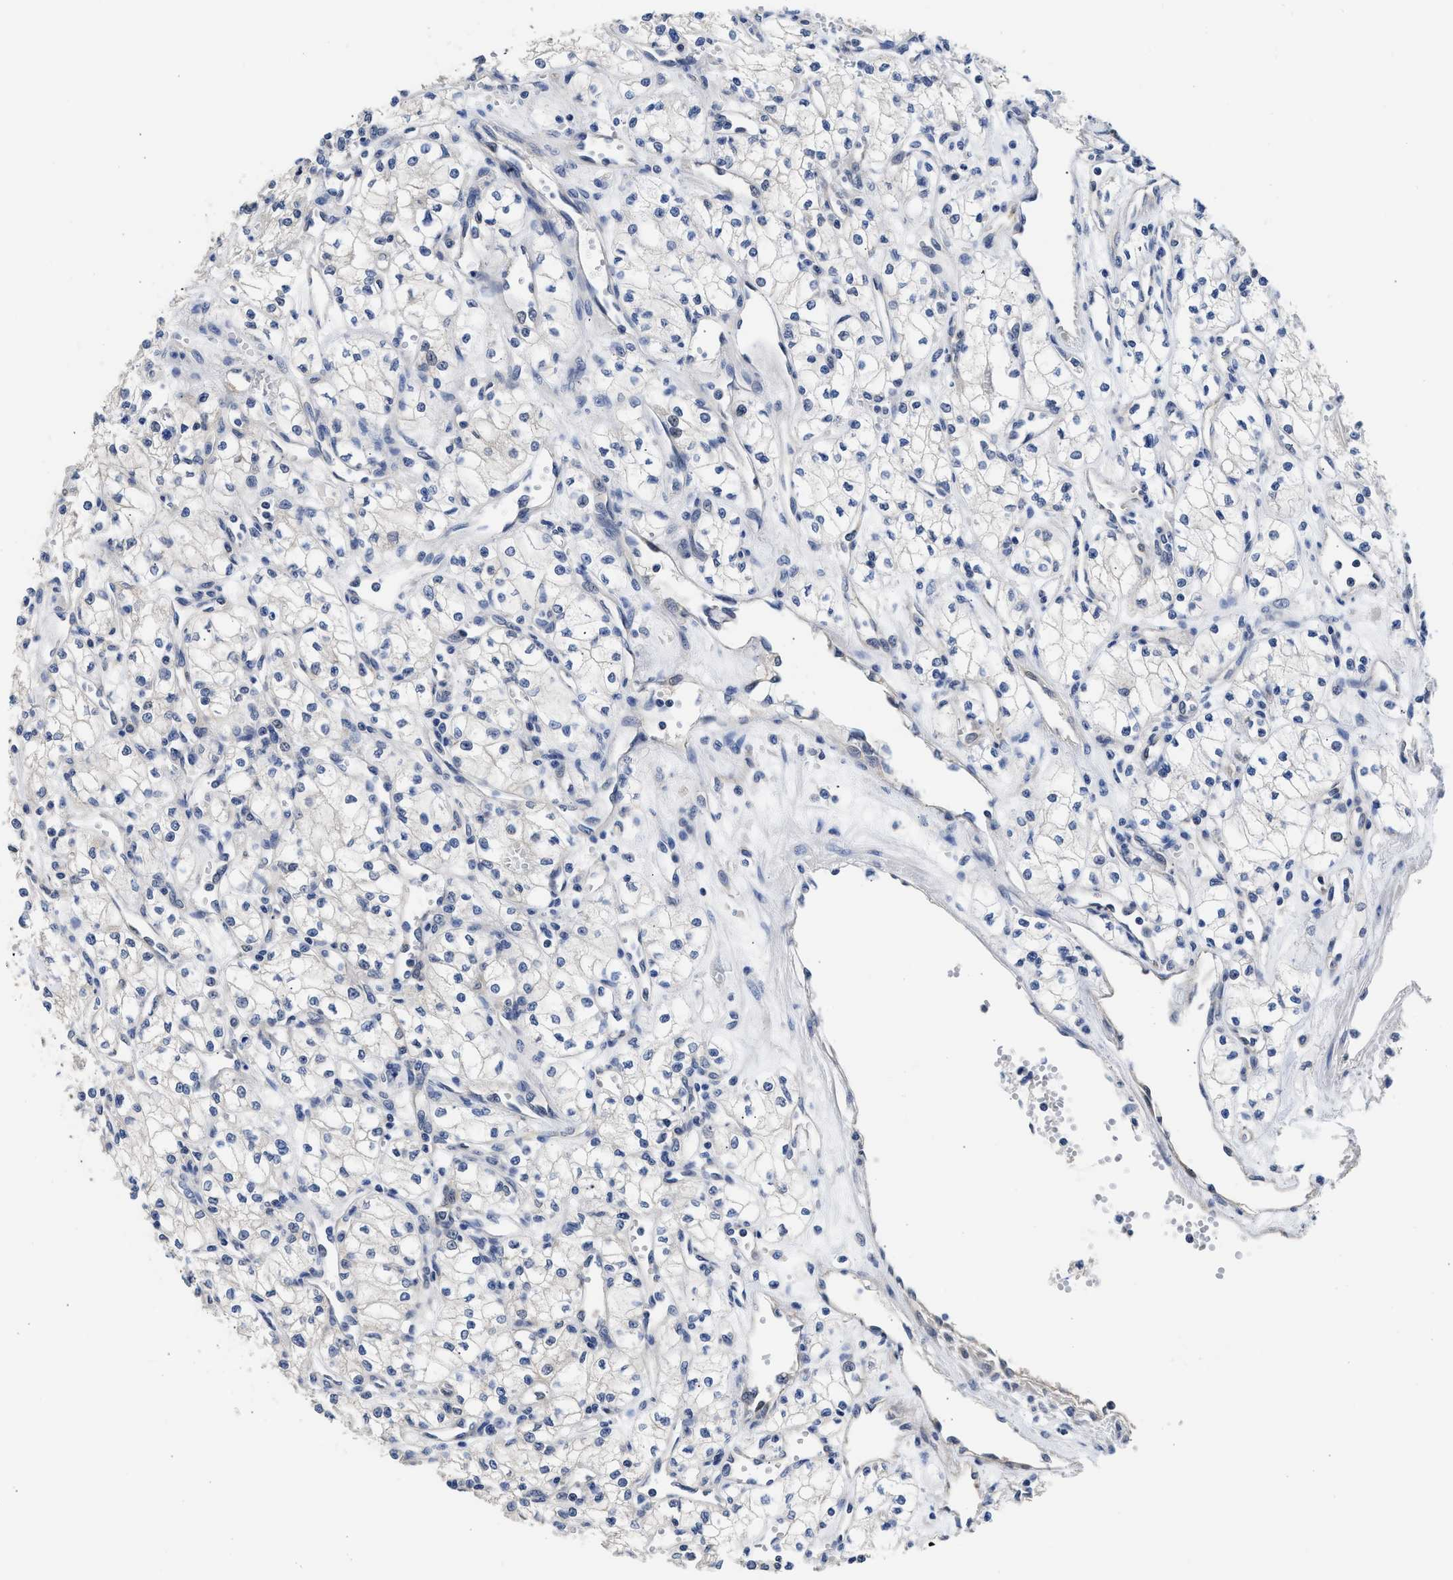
{"staining": {"intensity": "negative", "quantity": "none", "location": "none"}, "tissue": "renal cancer", "cell_type": "Tumor cells", "image_type": "cancer", "snomed": [{"axis": "morphology", "description": "Adenocarcinoma, NOS"}, {"axis": "topography", "description": "Kidney"}], "caption": "IHC micrograph of neoplastic tissue: human renal cancer (adenocarcinoma) stained with DAB shows no significant protein staining in tumor cells.", "gene": "XPO5", "patient": {"sex": "male", "age": 59}}